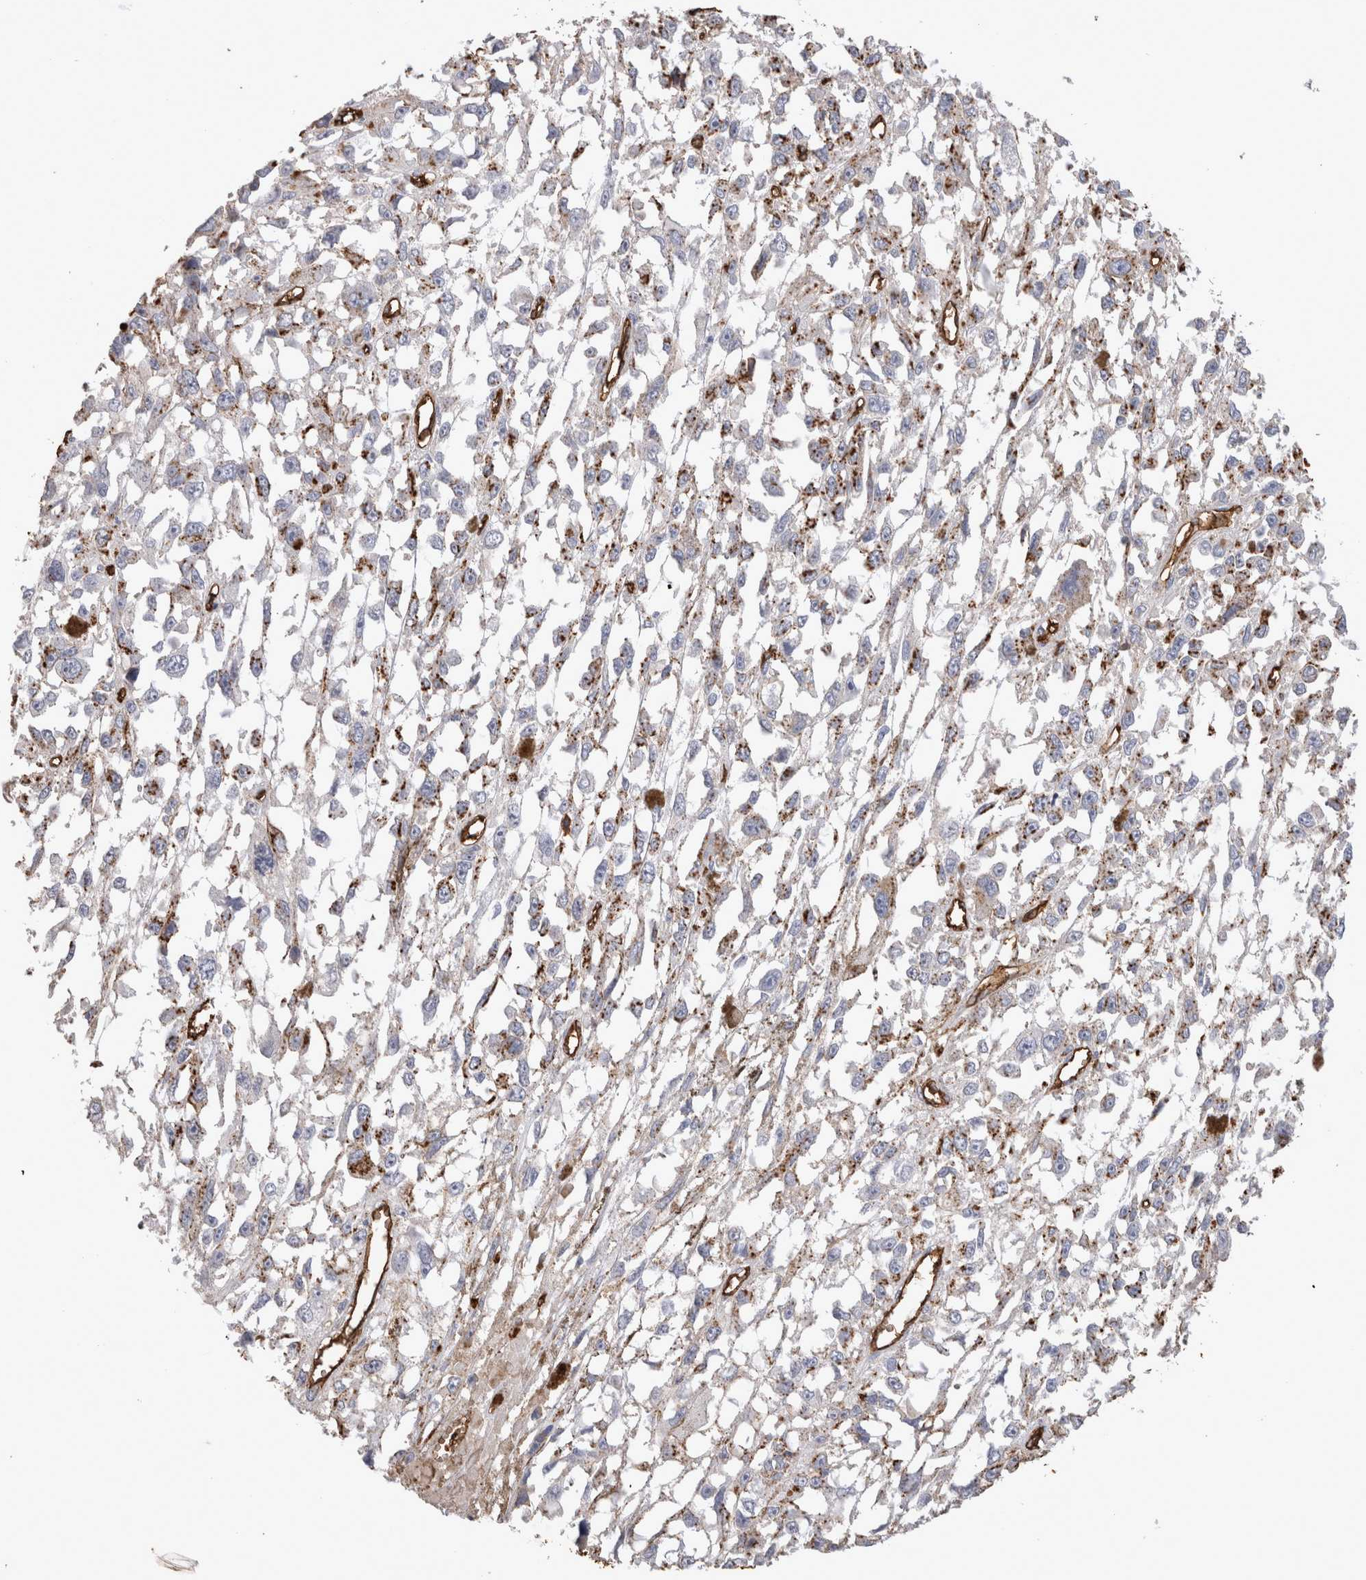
{"staining": {"intensity": "weak", "quantity": "<25%", "location": "cytoplasmic/membranous"}, "tissue": "melanoma", "cell_type": "Tumor cells", "image_type": "cancer", "snomed": [{"axis": "morphology", "description": "Malignant melanoma, Metastatic site"}, {"axis": "topography", "description": "Lymph node"}], "caption": "There is no significant expression in tumor cells of melanoma.", "gene": "IL17RC", "patient": {"sex": "male", "age": 59}}